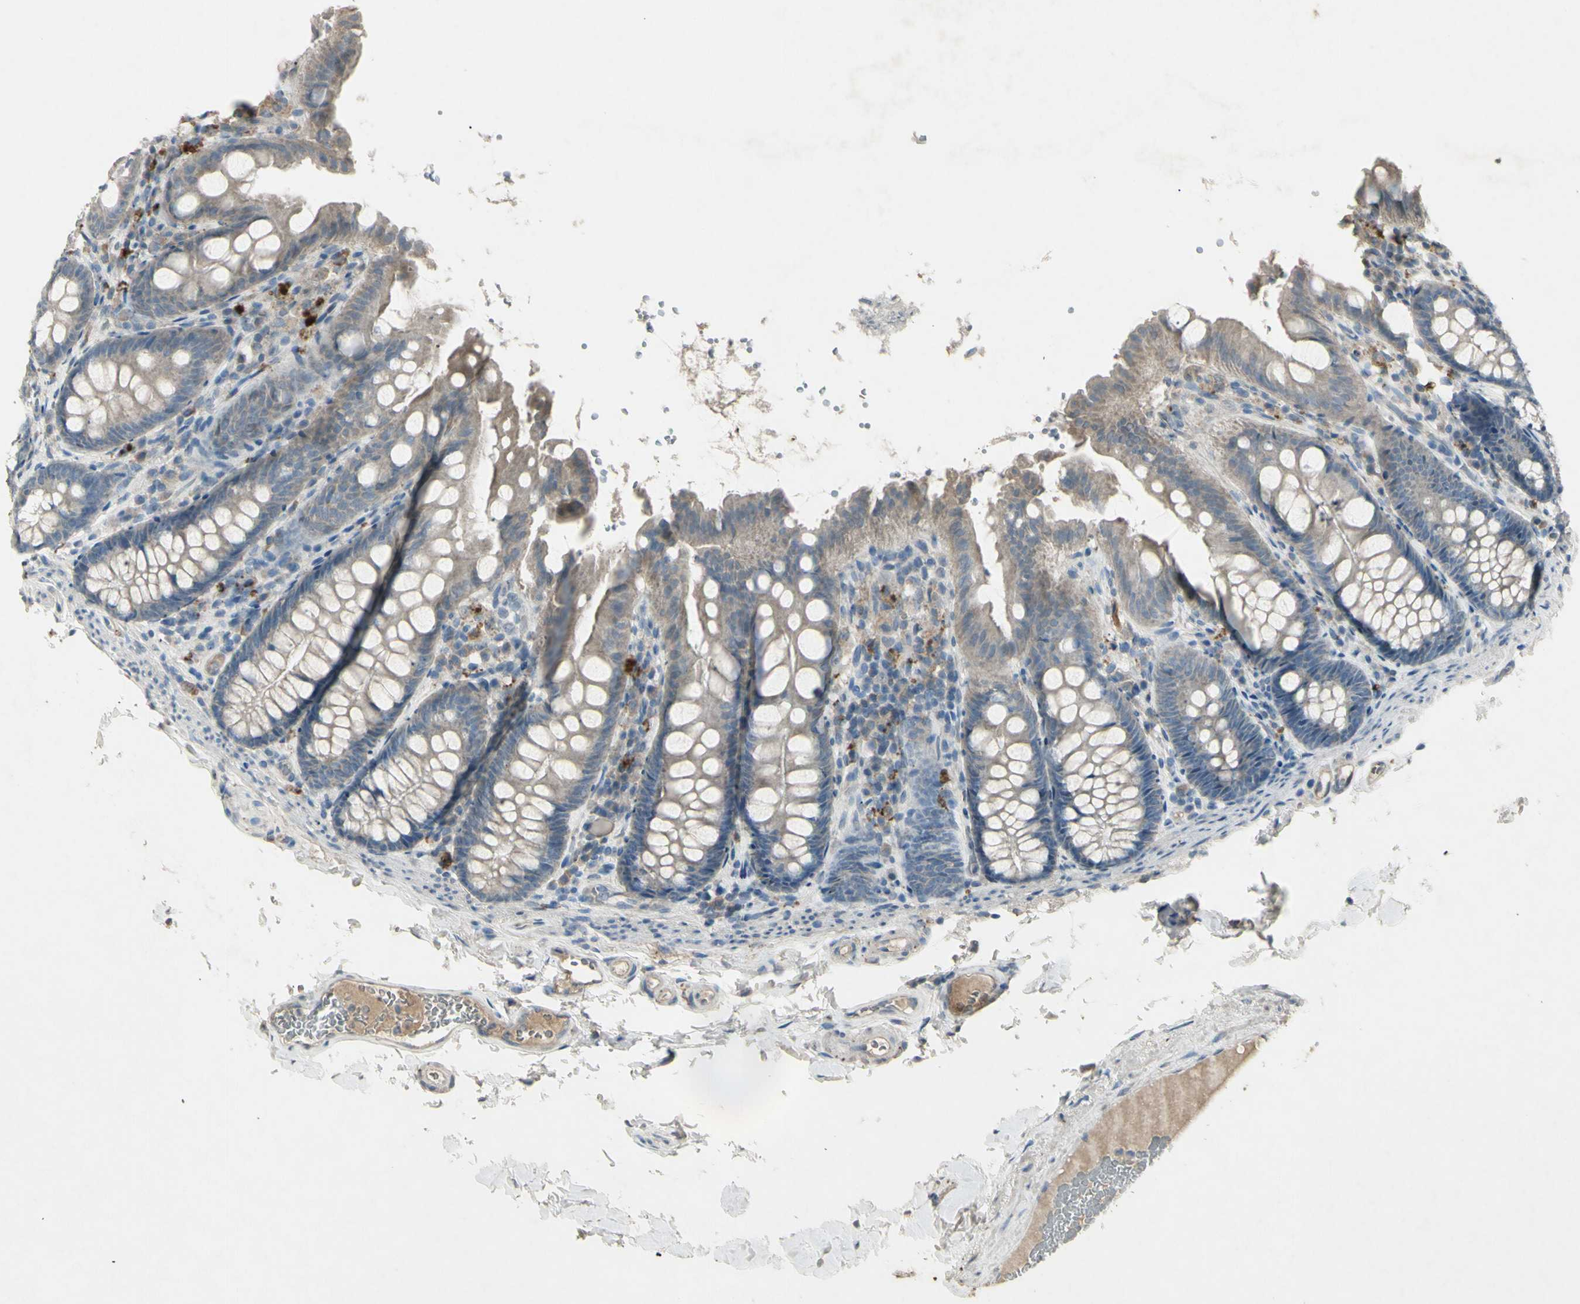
{"staining": {"intensity": "weak", "quantity": ">75%", "location": "cytoplasmic/membranous"}, "tissue": "colon", "cell_type": "Endothelial cells", "image_type": "normal", "snomed": [{"axis": "morphology", "description": "Normal tissue, NOS"}, {"axis": "topography", "description": "Colon"}], "caption": "Immunohistochemistry micrograph of unremarkable colon: colon stained using immunohistochemistry reveals low levels of weak protein expression localized specifically in the cytoplasmic/membranous of endothelial cells, appearing as a cytoplasmic/membranous brown color.", "gene": "TIMM21", "patient": {"sex": "female", "age": 61}}